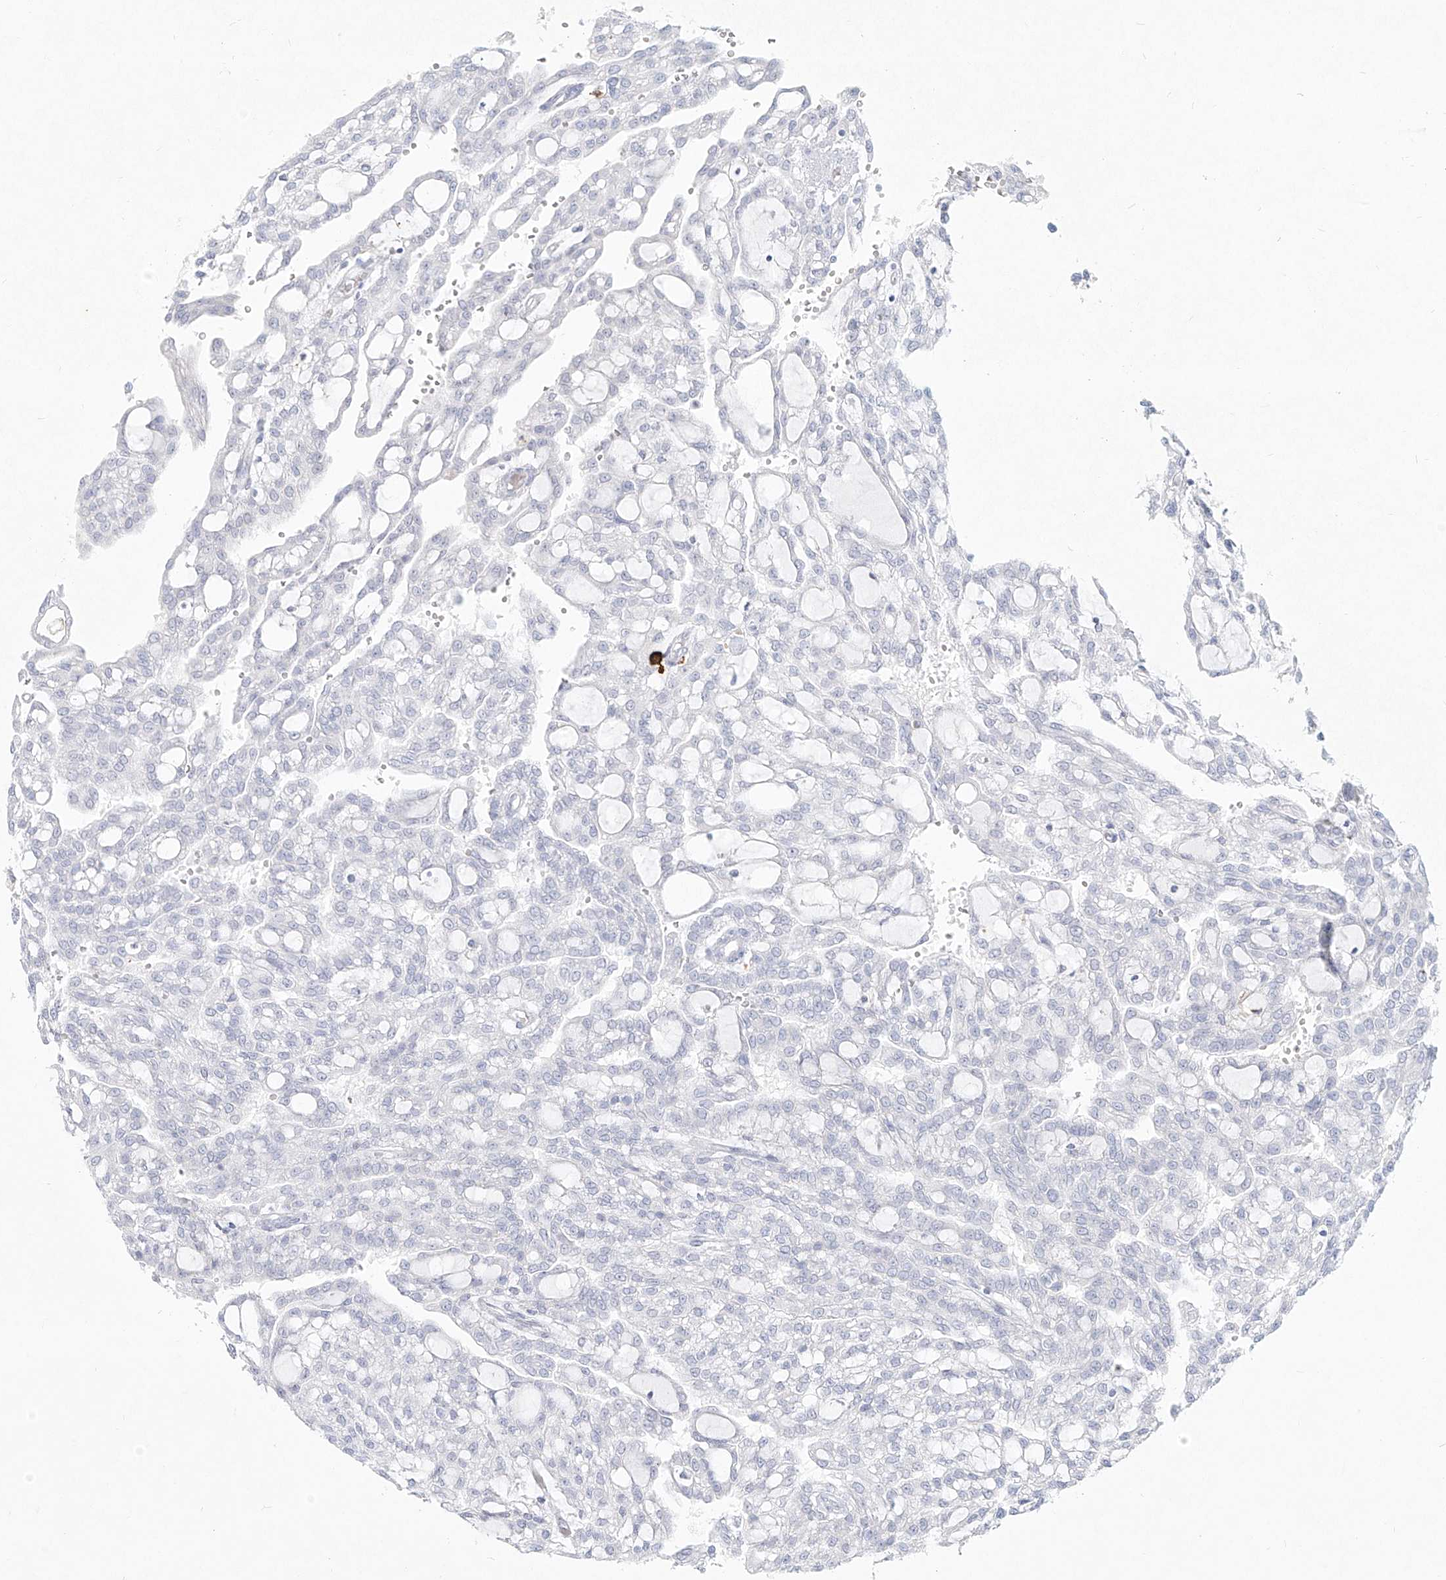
{"staining": {"intensity": "negative", "quantity": "none", "location": "none"}, "tissue": "renal cancer", "cell_type": "Tumor cells", "image_type": "cancer", "snomed": [{"axis": "morphology", "description": "Adenocarcinoma, NOS"}, {"axis": "topography", "description": "Kidney"}], "caption": "Immunohistochemistry image of human renal adenocarcinoma stained for a protein (brown), which reveals no expression in tumor cells.", "gene": "CD209", "patient": {"sex": "male", "age": 63}}